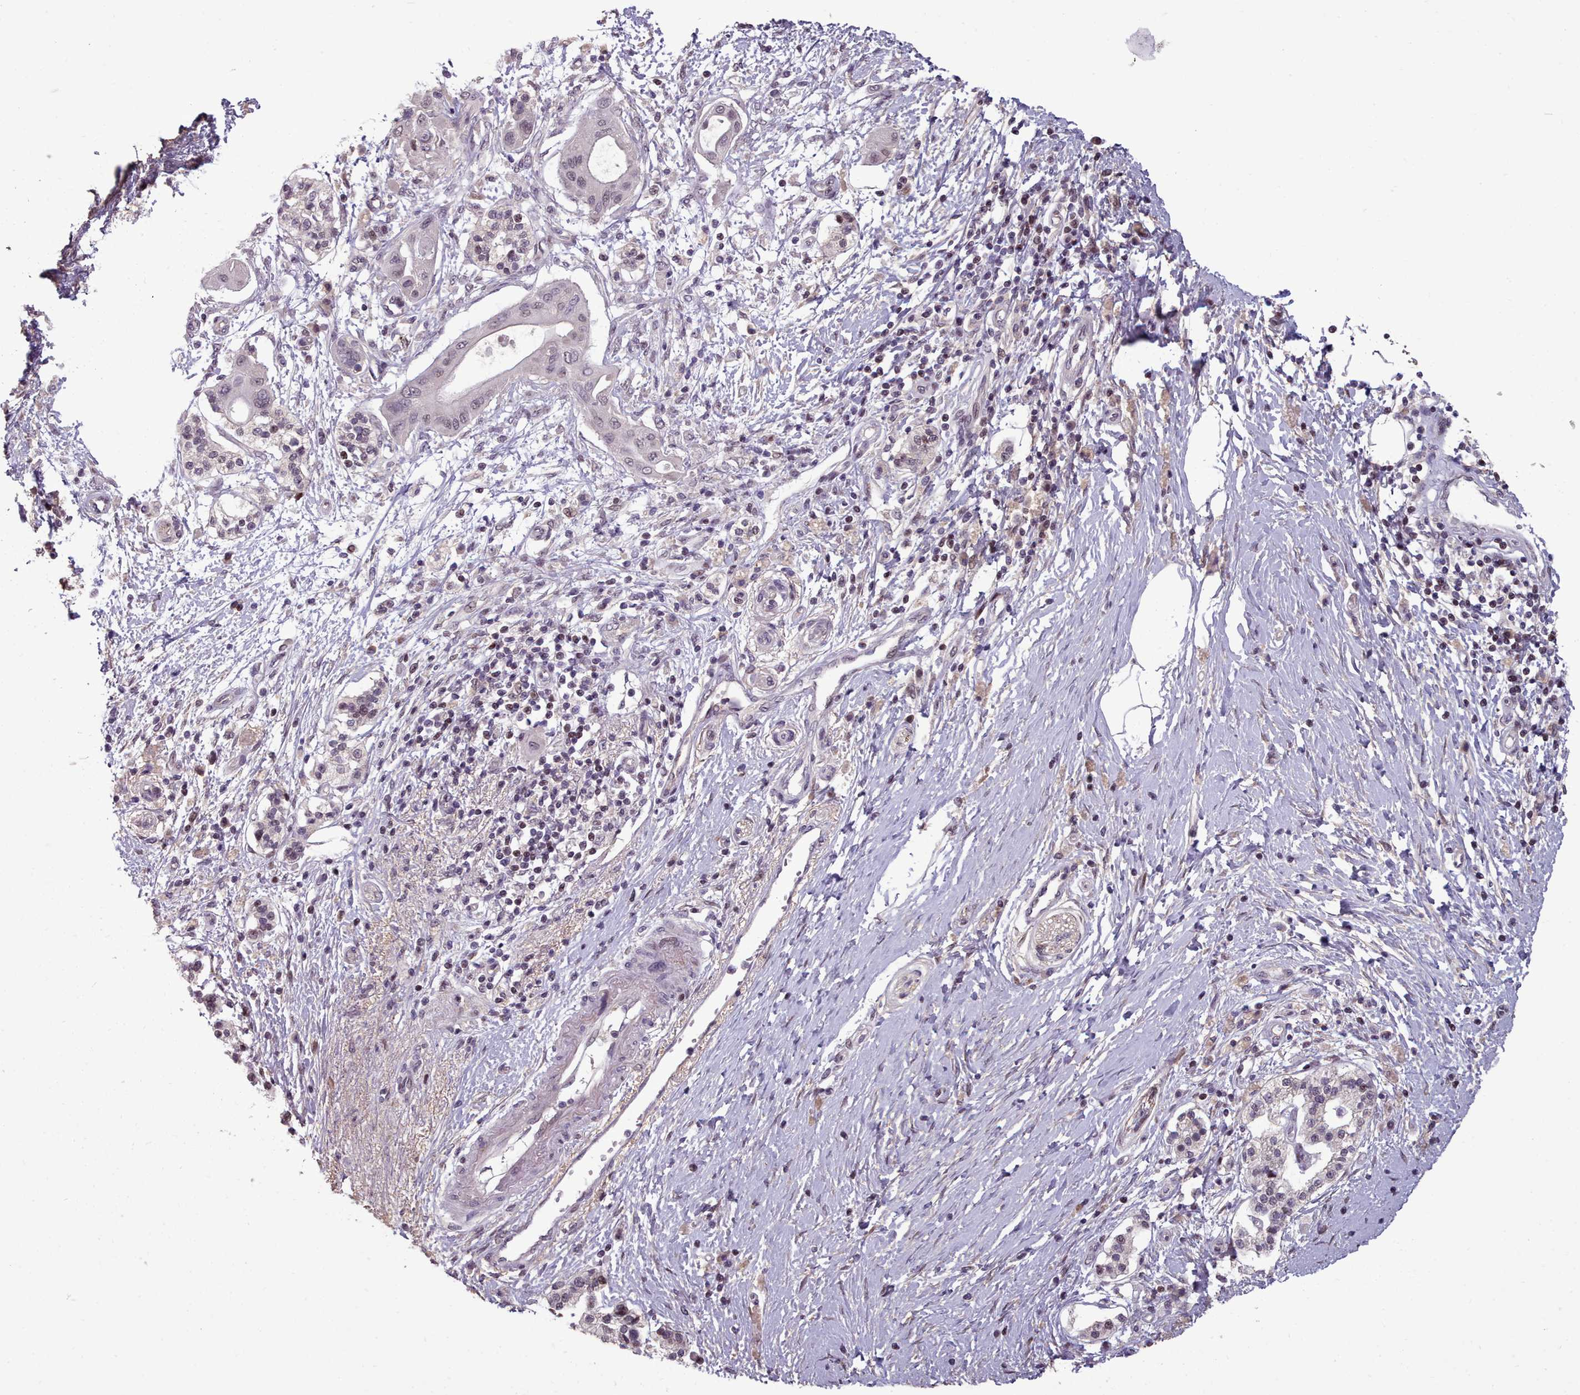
{"staining": {"intensity": "weak", "quantity": "25%-75%", "location": "nuclear"}, "tissue": "pancreatic cancer", "cell_type": "Tumor cells", "image_type": "cancer", "snomed": [{"axis": "morphology", "description": "Adenocarcinoma, NOS"}, {"axis": "topography", "description": "Pancreas"}], "caption": "DAB immunohistochemical staining of adenocarcinoma (pancreatic) shows weak nuclear protein positivity in about 25%-75% of tumor cells. The protein is shown in brown color, while the nuclei are stained blue.", "gene": "ENSA", "patient": {"sex": "male", "age": 68}}